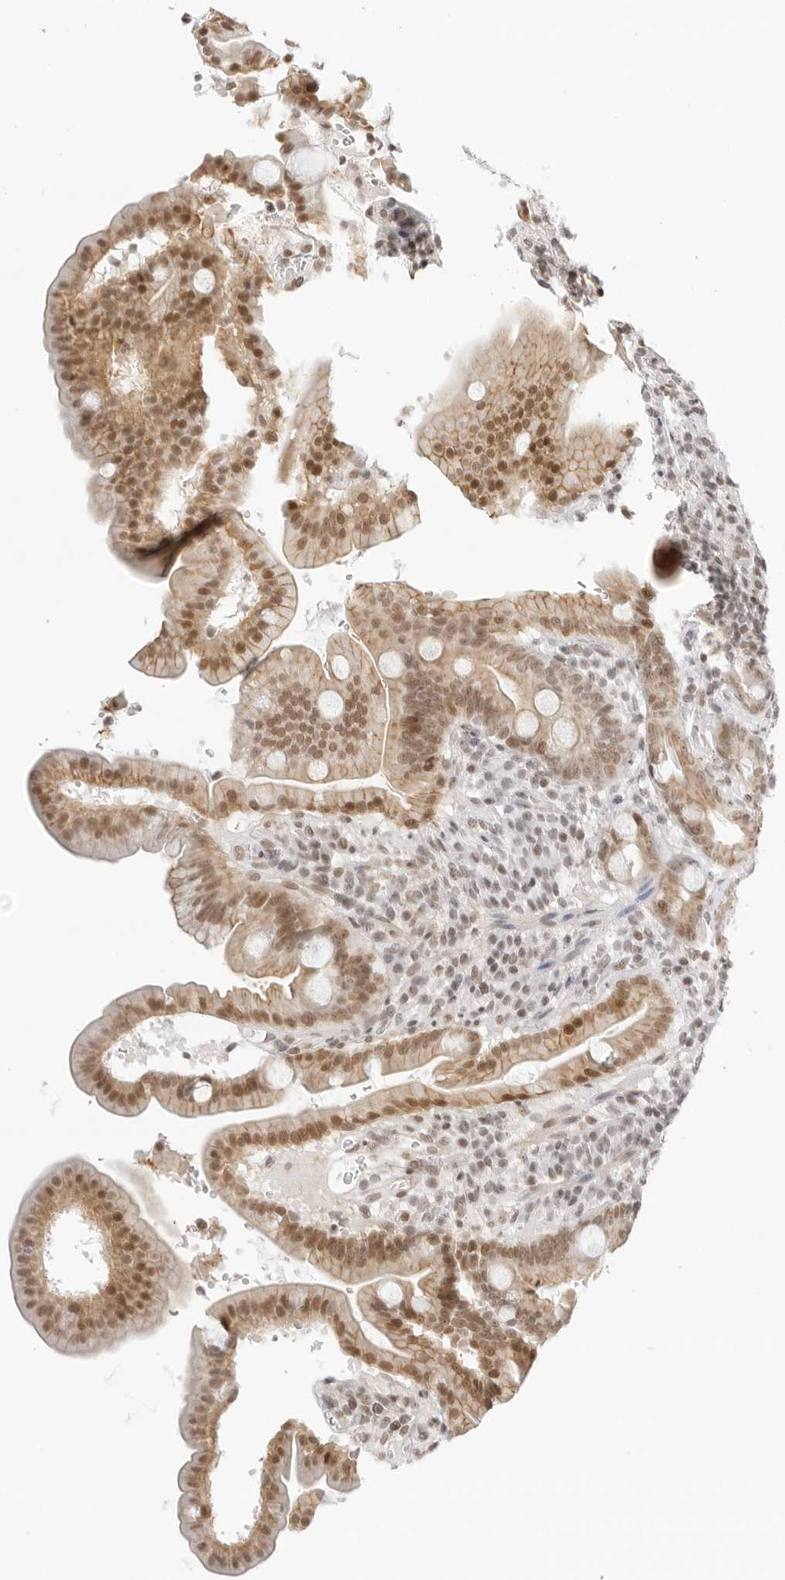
{"staining": {"intensity": "moderate", "quantity": ">75%", "location": "cytoplasmic/membranous,nuclear"}, "tissue": "duodenum", "cell_type": "Glandular cells", "image_type": "normal", "snomed": [{"axis": "morphology", "description": "Normal tissue, NOS"}, {"axis": "topography", "description": "Duodenum"}], "caption": "Protein staining by immunohistochemistry (IHC) demonstrates moderate cytoplasmic/membranous,nuclear staining in about >75% of glandular cells in benign duodenum. The protein is shown in brown color, while the nuclei are stained blue.", "gene": "TCIM", "patient": {"sex": "male", "age": 54}}